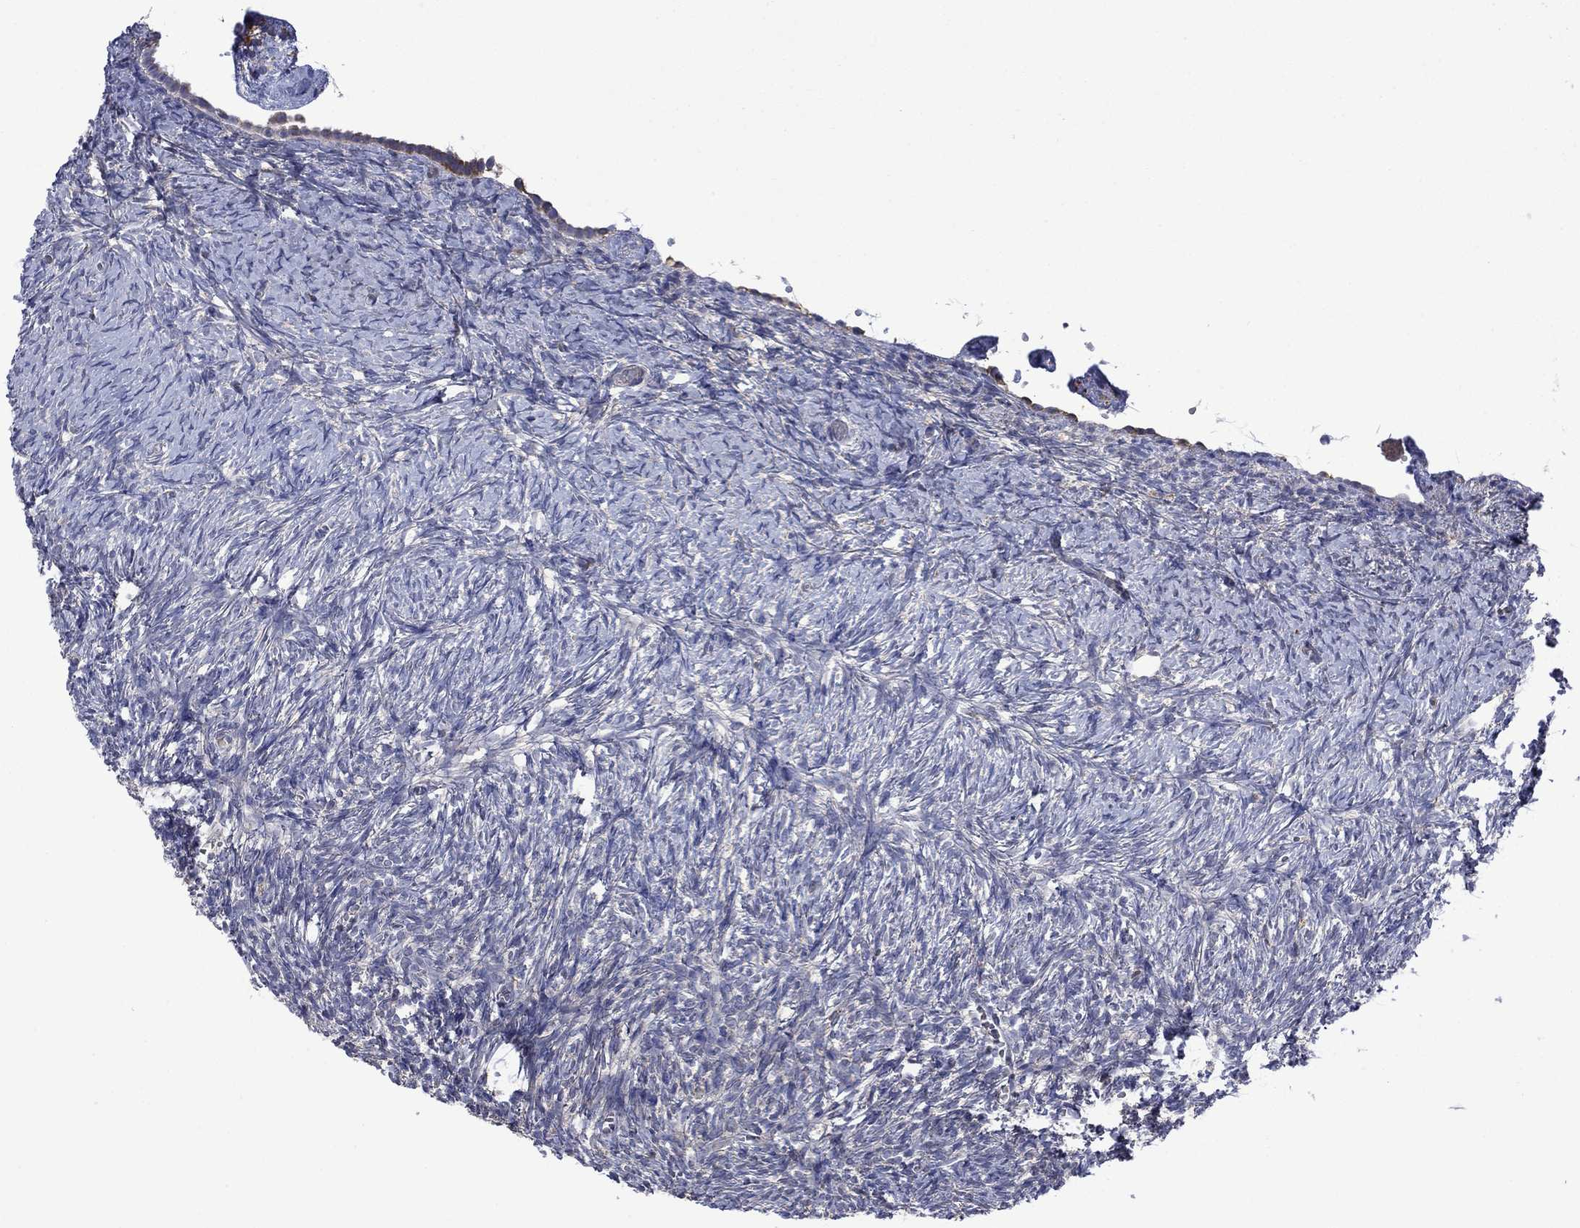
{"staining": {"intensity": "negative", "quantity": "none", "location": "none"}, "tissue": "ovary", "cell_type": "Ovarian stroma cells", "image_type": "normal", "snomed": [{"axis": "morphology", "description": "Normal tissue, NOS"}, {"axis": "topography", "description": "Ovary"}], "caption": "Immunohistochemistry of normal human ovary reveals no positivity in ovarian stroma cells.", "gene": "FURIN", "patient": {"sex": "female", "age": 43}}